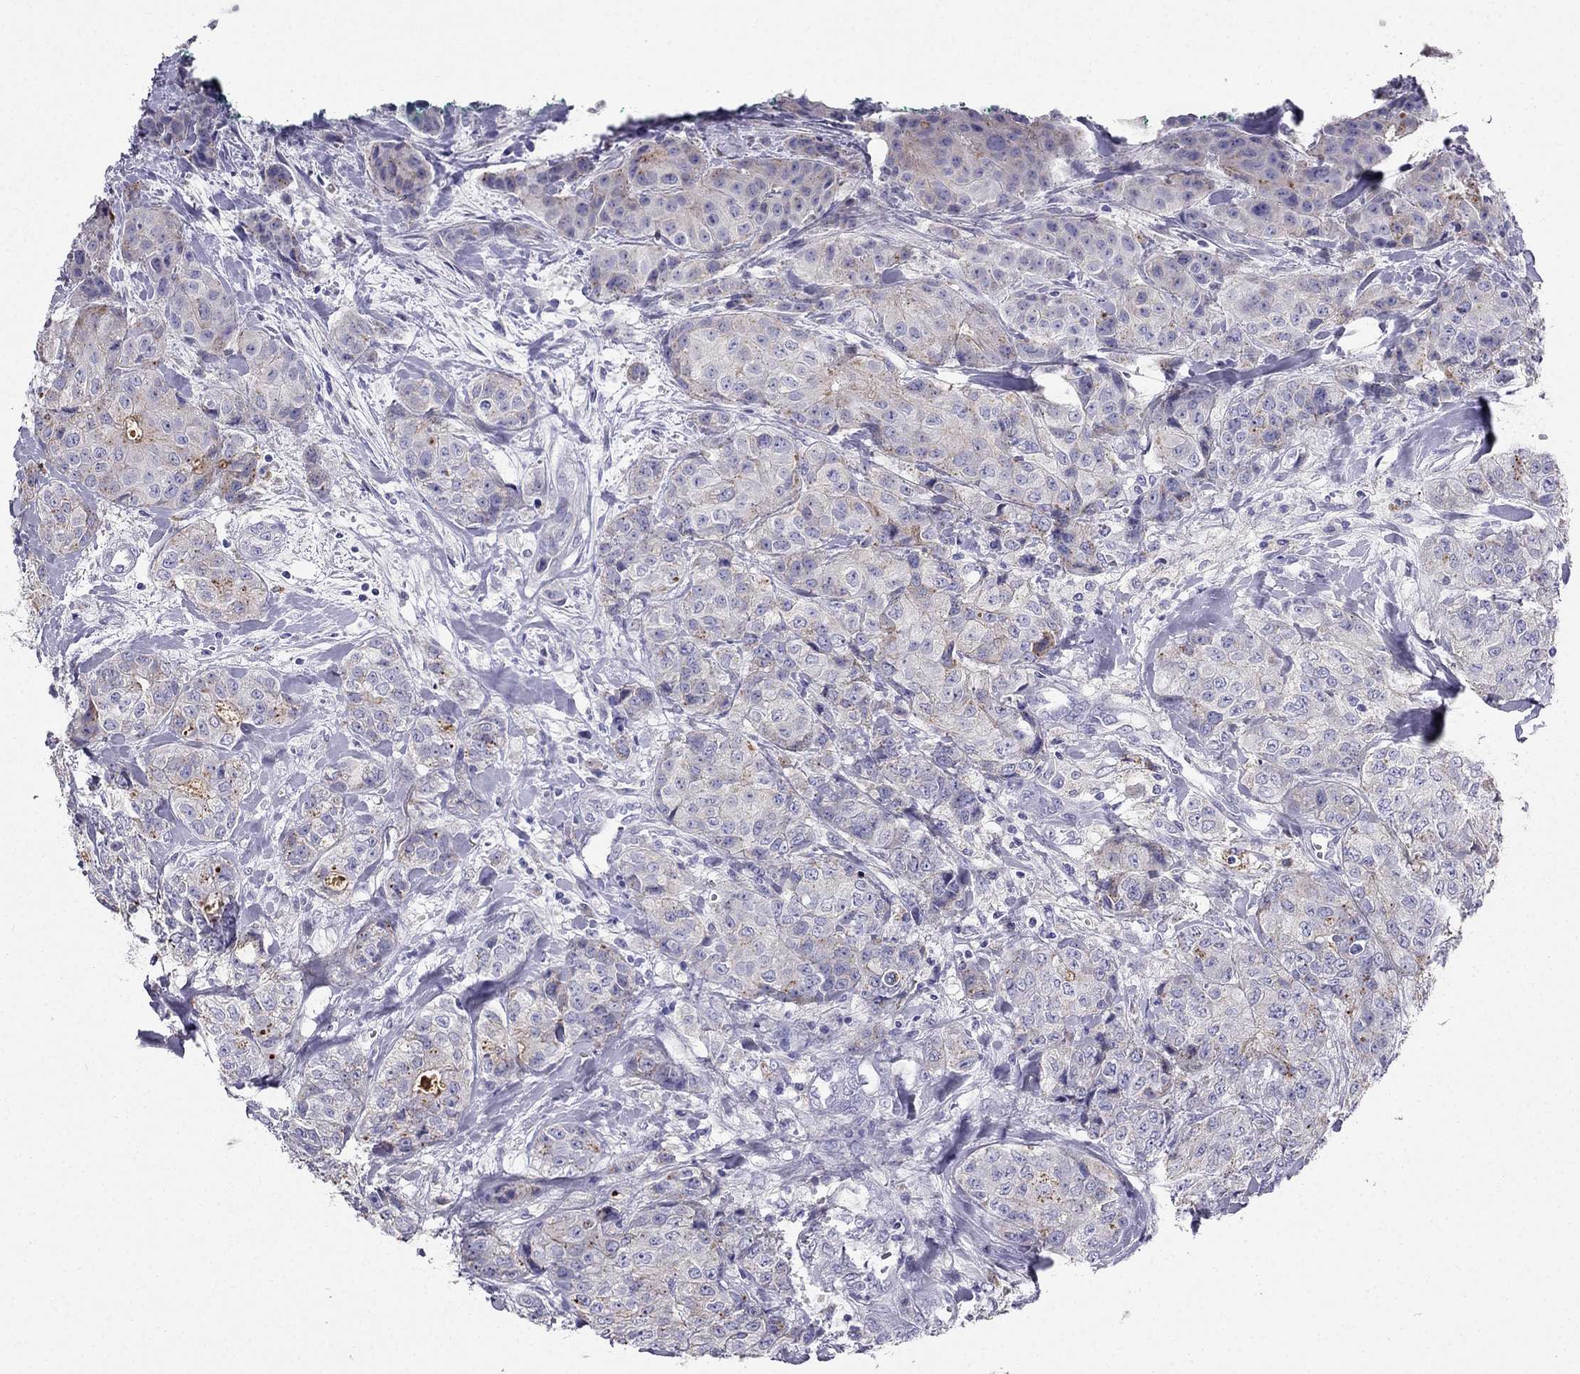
{"staining": {"intensity": "weak", "quantity": "<25%", "location": "cytoplasmic/membranous"}, "tissue": "breast cancer", "cell_type": "Tumor cells", "image_type": "cancer", "snomed": [{"axis": "morphology", "description": "Duct carcinoma"}, {"axis": "topography", "description": "Breast"}], "caption": "A photomicrograph of human breast cancer (invasive ductal carcinoma) is negative for staining in tumor cells.", "gene": "PTH", "patient": {"sex": "female", "age": 43}}